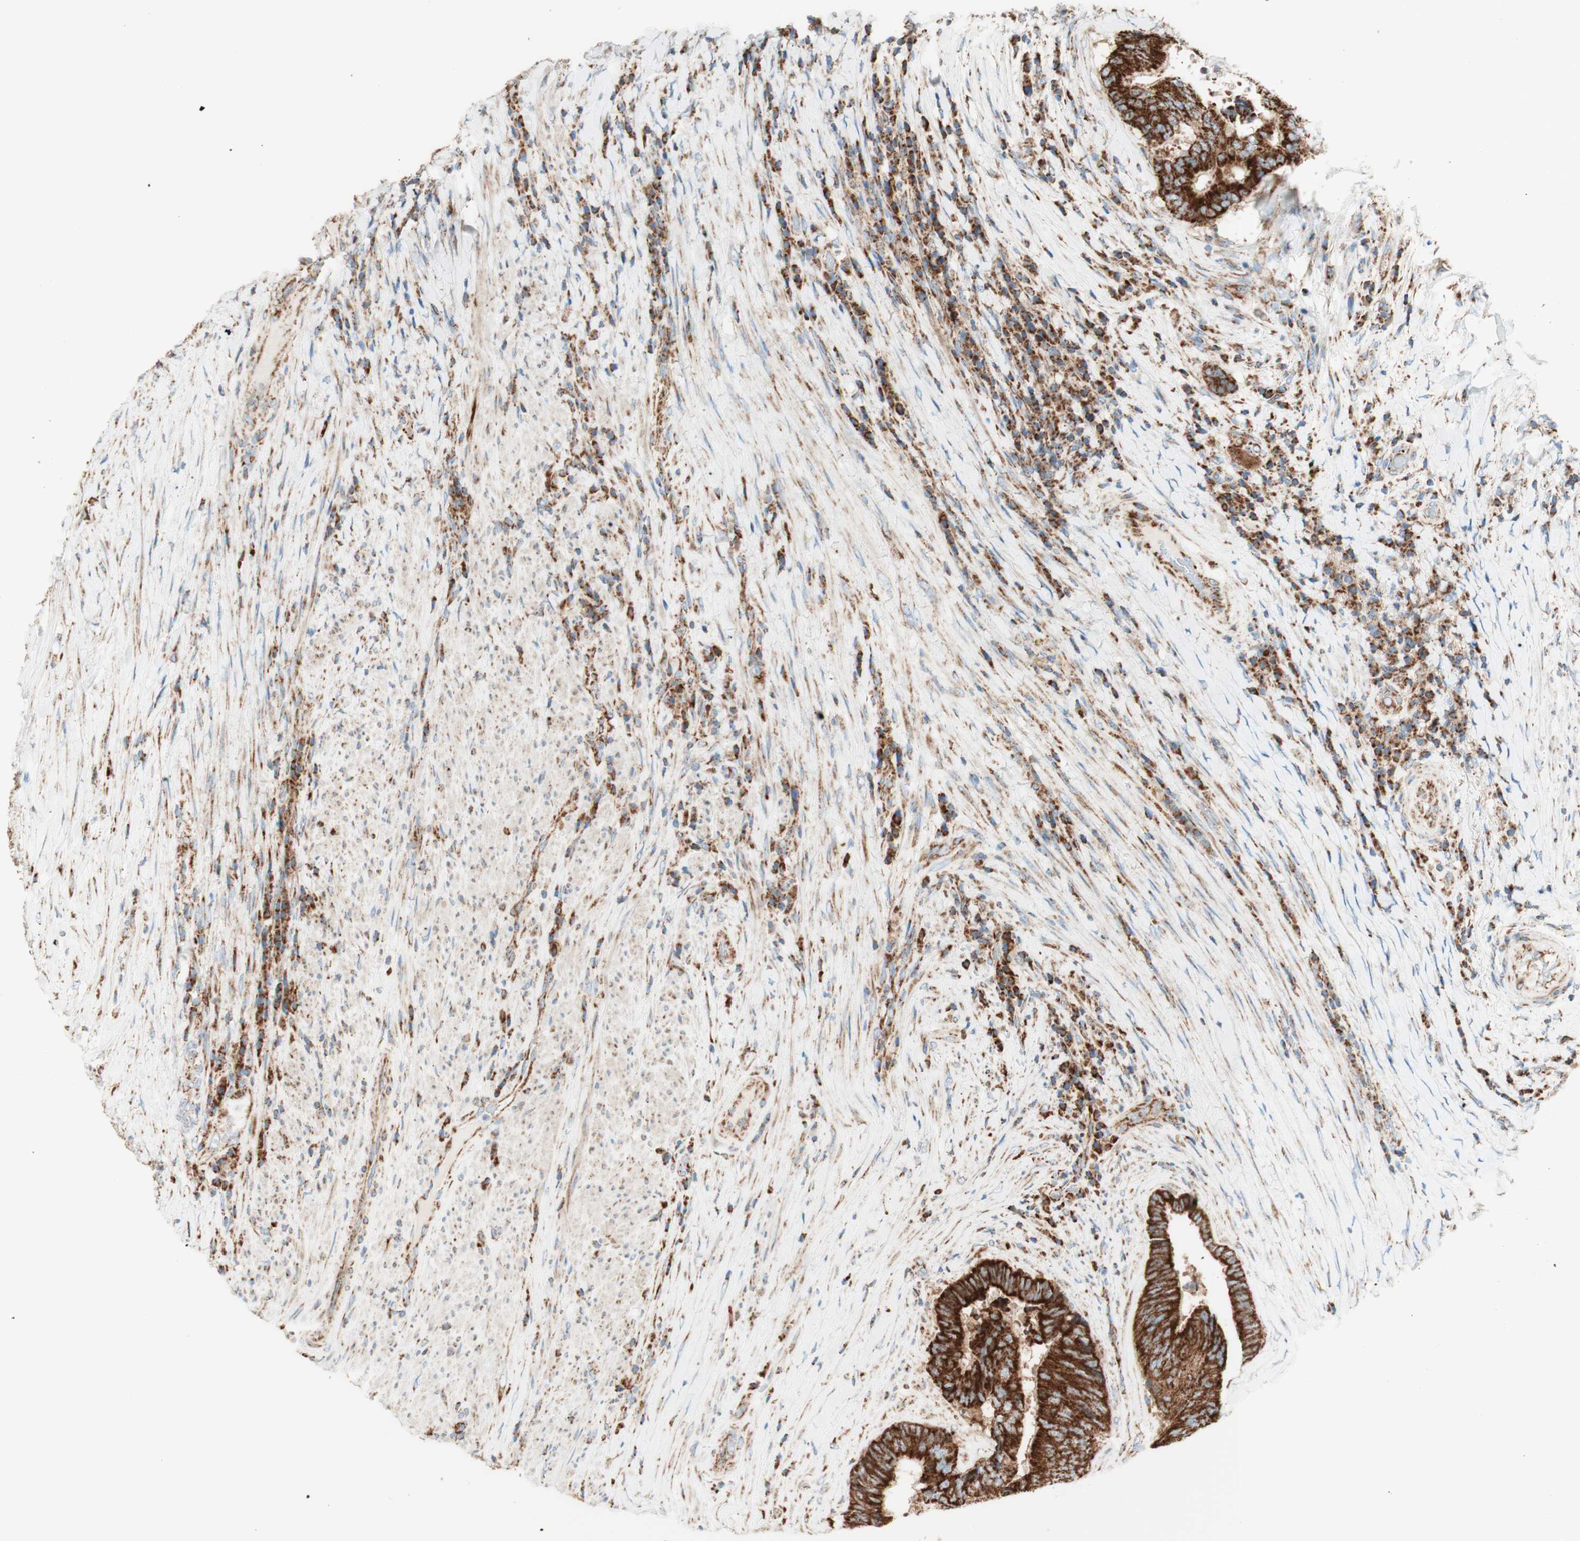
{"staining": {"intensity": "strong", "quantity": ">75%", "location": "cytoplasmic/membranous"}, "tissue": "colorectal cancer", "cell_type": "Tumor cells", "image_type": "cancer", "snomed": [{"axis": "morphology", "description": "Adenocarcinoma, NOS"}, {"axis": "topography", "description": "Rectum"}], "caption": "Adenocarcinoma (colorectal) tissue shows strong cytoplasmic/membranous staining in about >75% of tumor cells, visualized by immunohistochemistry.", "gene": "TOMM20", "patient": {"sex": "male", "age": 72}}